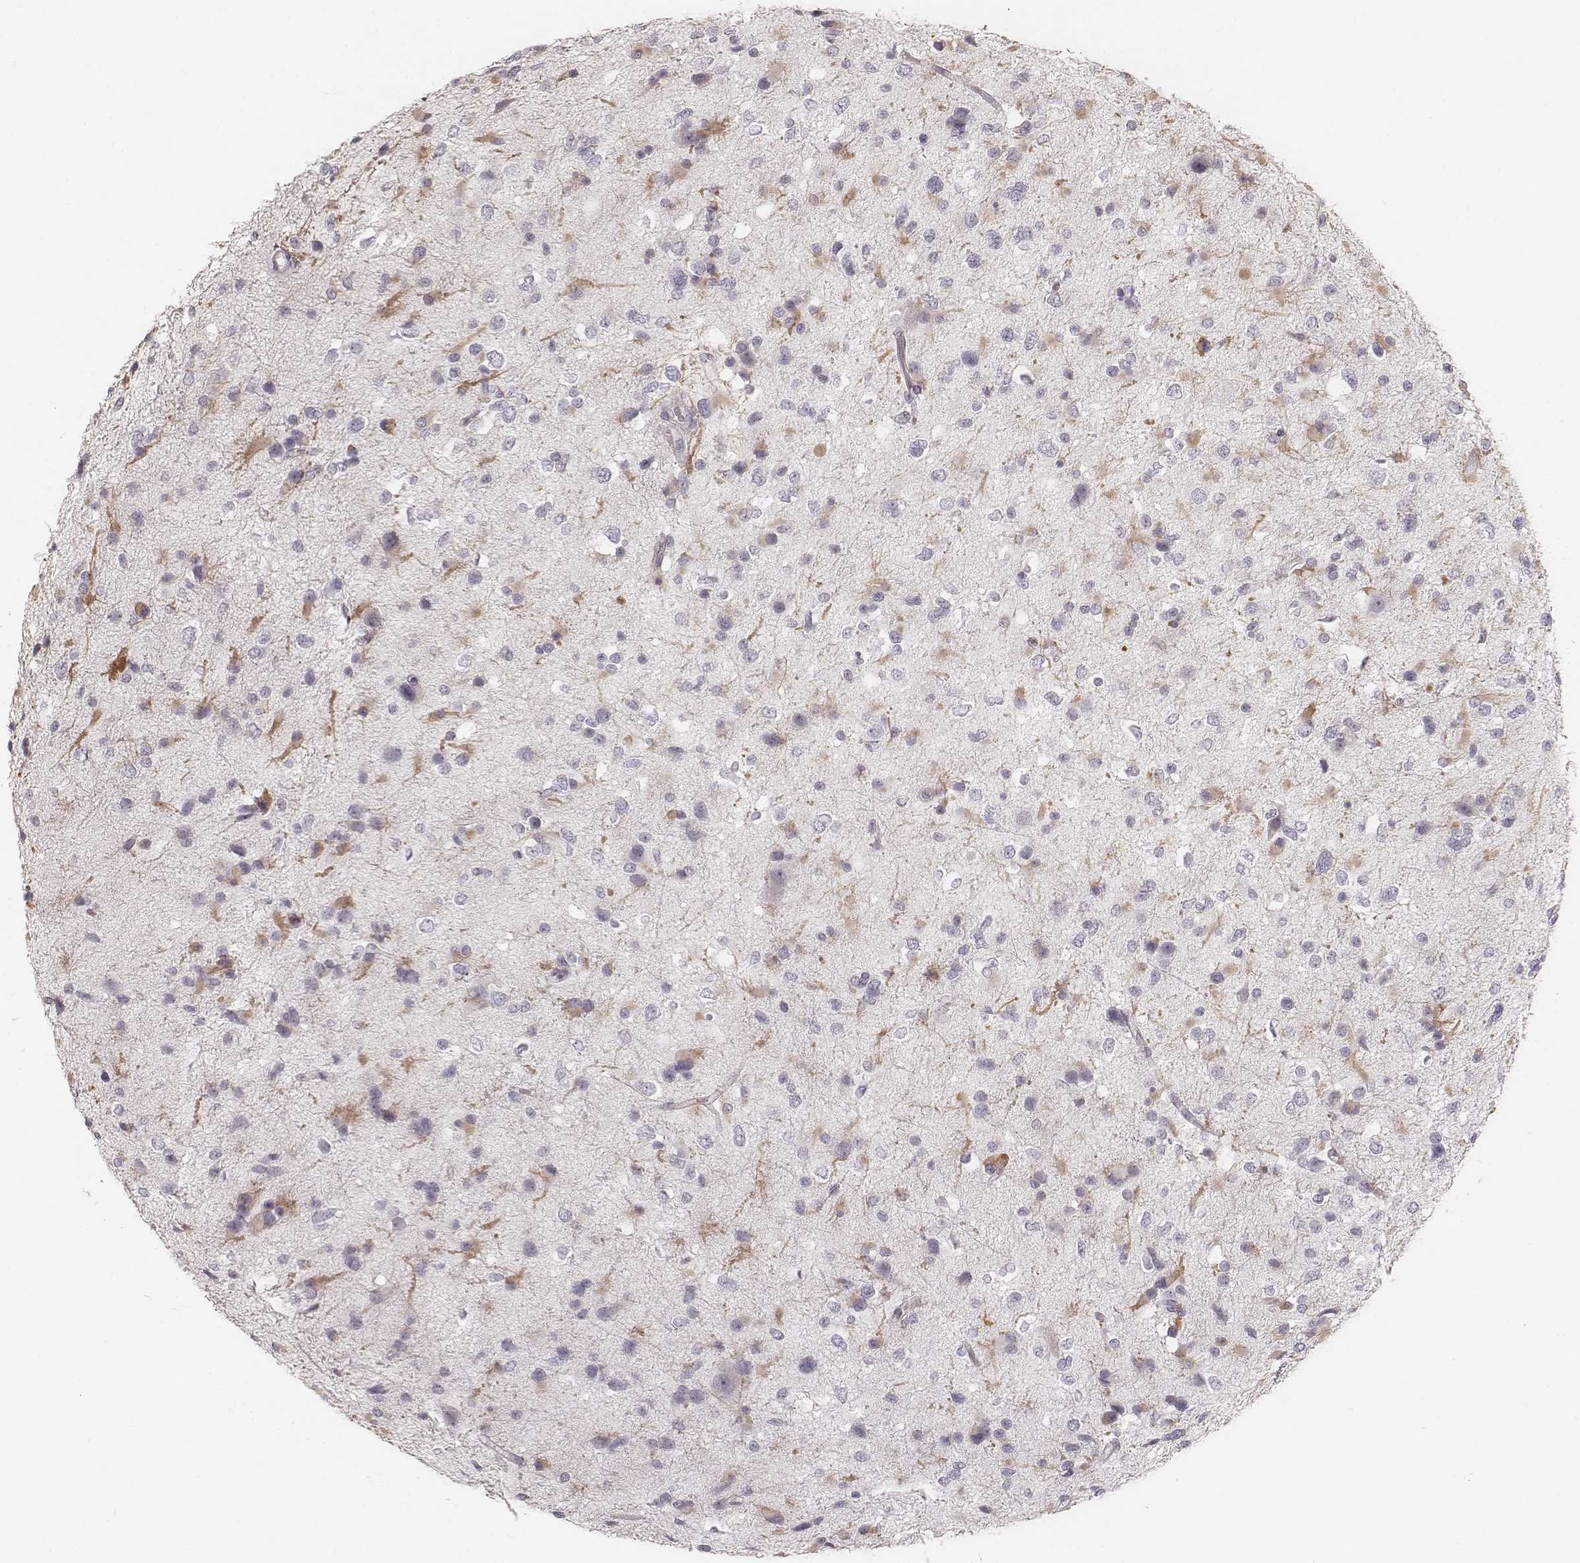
{"staining": {"intensity": "negative", "quantity": "none", "location": "none"}, "tissue": "glioma", "cell_type": "Tumor cells", "image_type": "cancer", "snomed": [{"axis": "morphology", "description": "Glioma, malignant, Low grade"}, {"axis": "topography", "description": "Brain"}], "caption": "IHC of glioma shows no expression in tumor cells.", "gene": "SPATA24", "patient": {"sex": "female", "age": 32}}